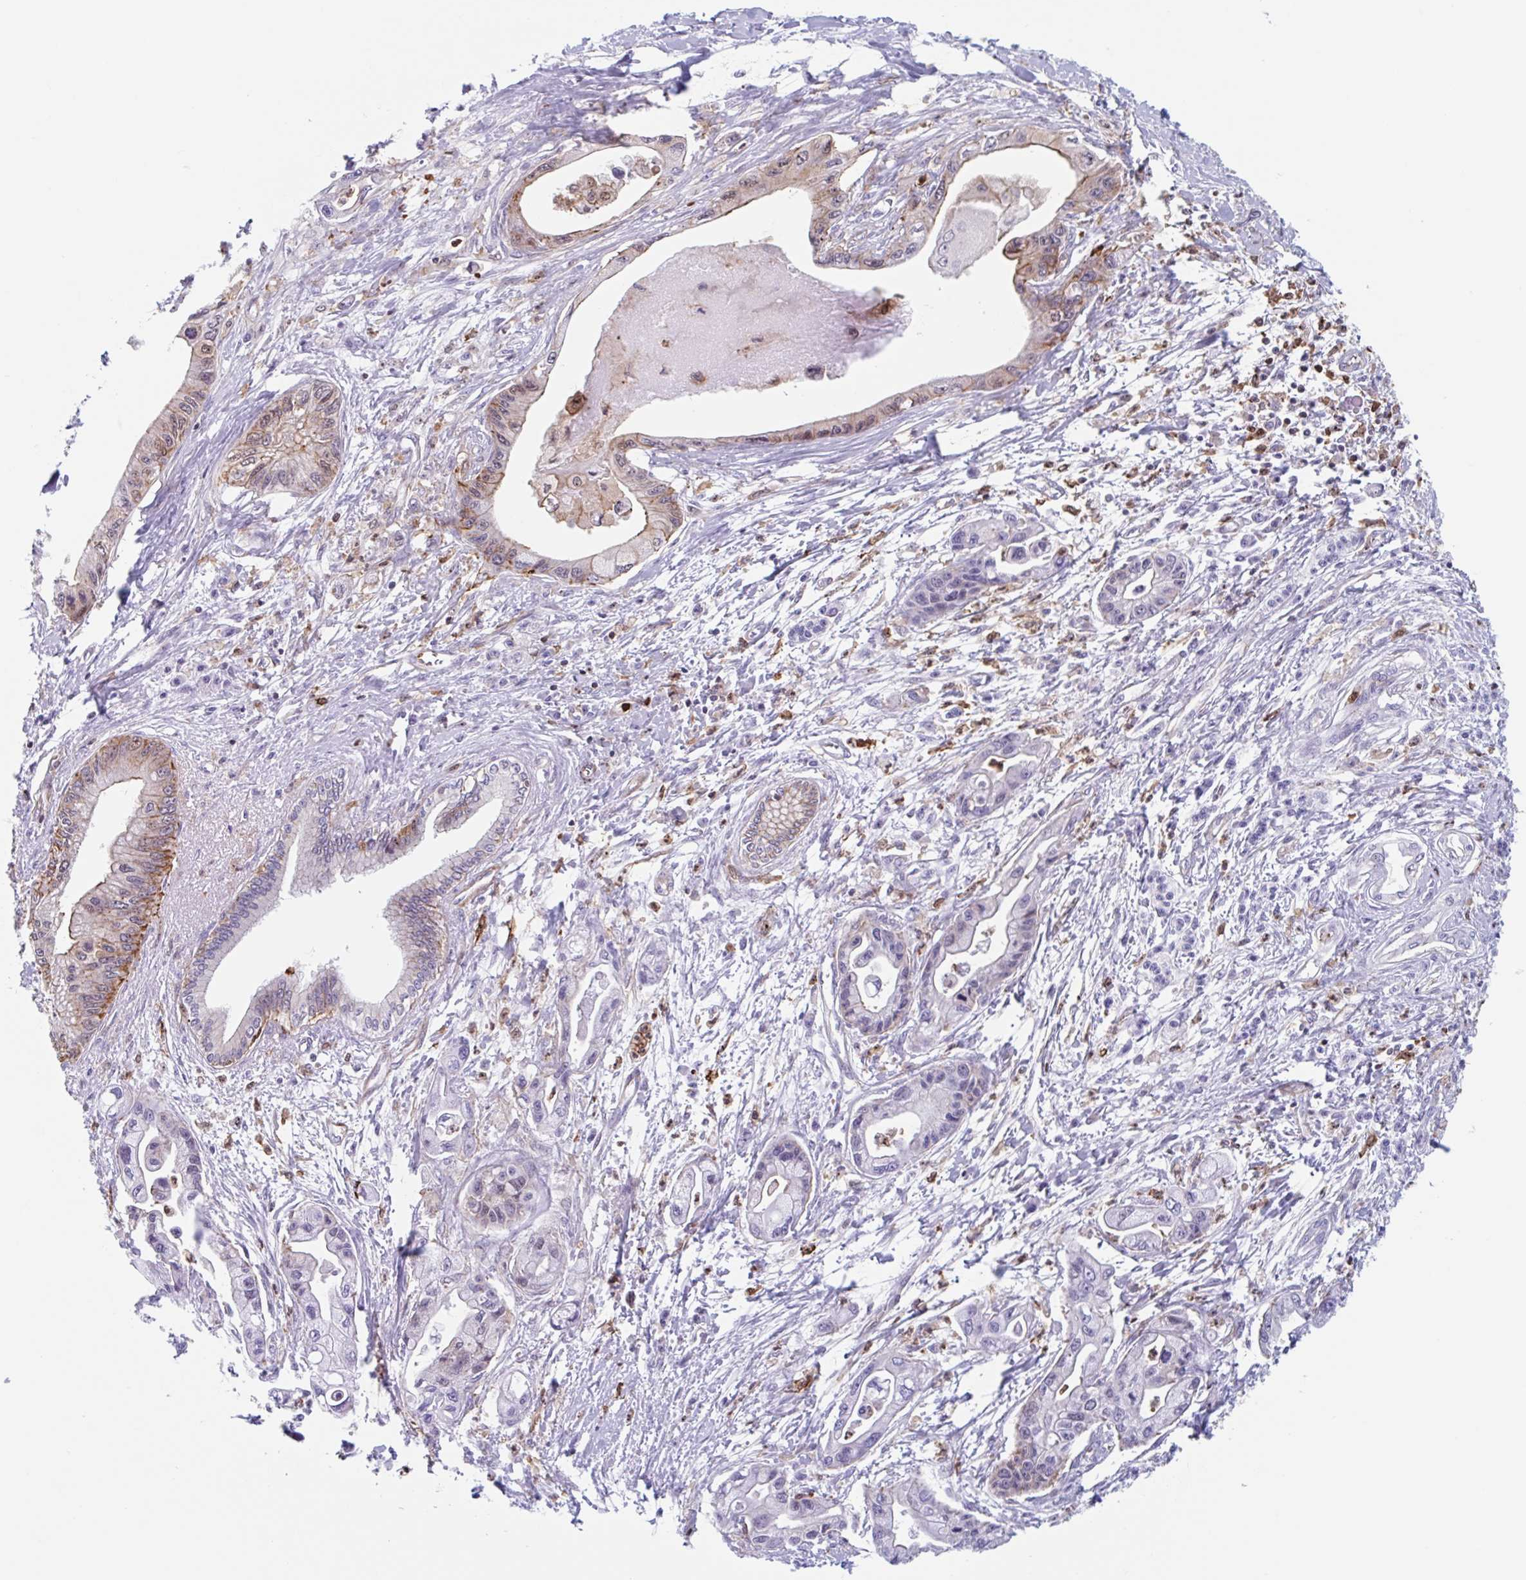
{"staining": {"intensity": "moderate", "quantity": "<25%", "location": "cytoplasmic/membranous"}, "tissue": "pancreatic cancer", "cell_type": "Tumor cells", "image_type": "cancer", "snomed": [{"axis": "morphology", "description": "Adenocarcinoma, NOS"}, {"axis": "topography", "description": "Pancreas"}], "caption": "Brown immunohistochemical staining in pancreatic adenocarcinoma displays moderate cytoplasmic/membranous staining in about <25% of tumor cells.", "gene": "EFHD1", "patient": {"sex": "male", "age": 61}}